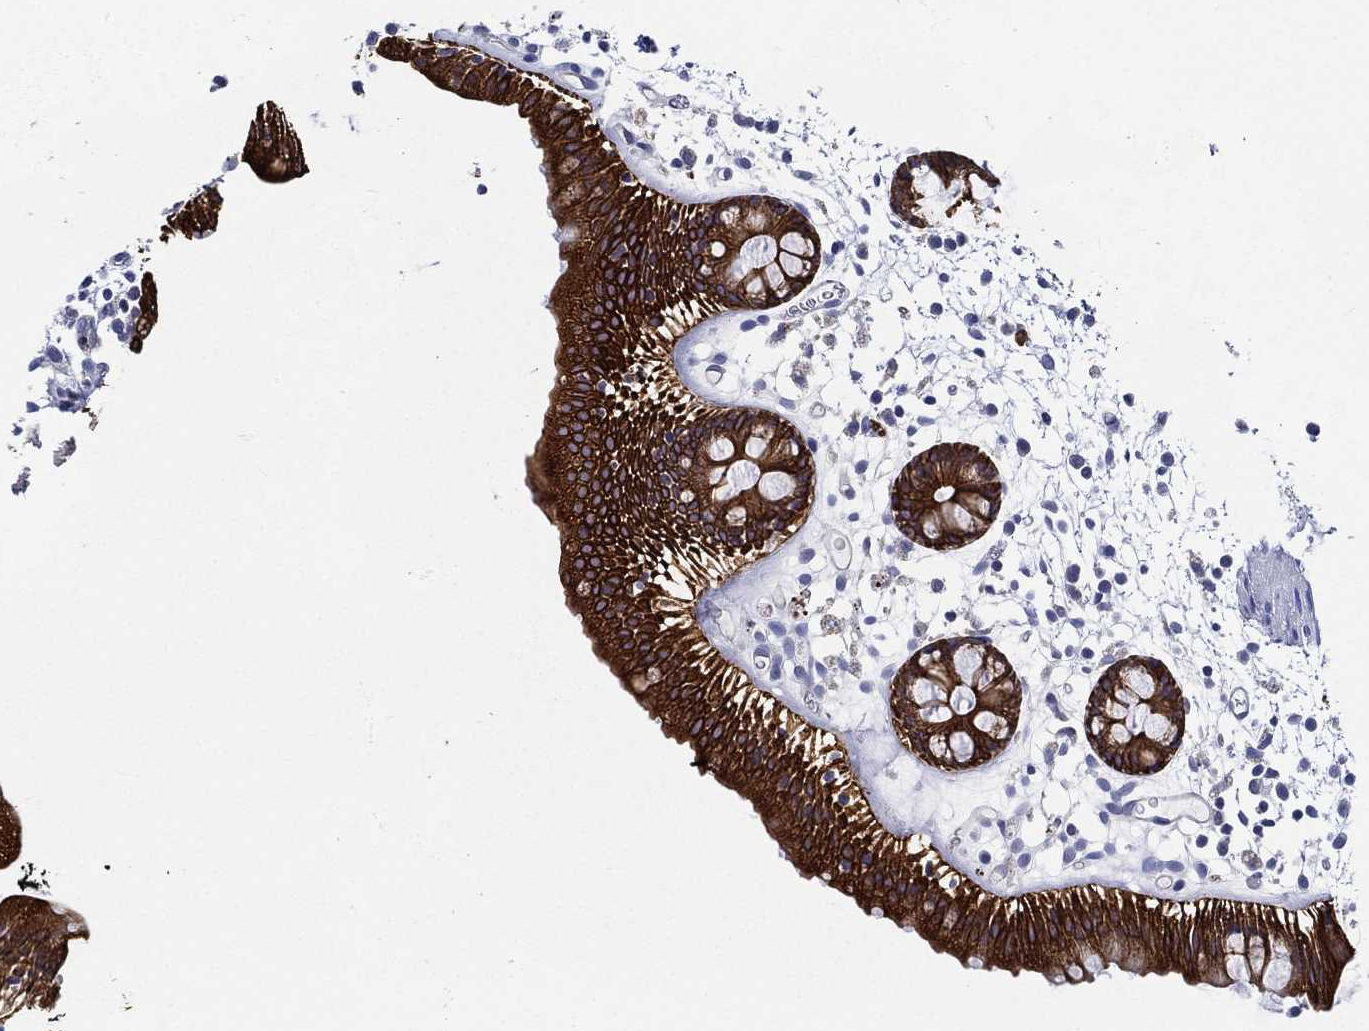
{"staining": {"intensity": "strong", "quantity": ">75%", "location": "cytoplasmic/membranous"}, "tissue": "rectum", "cell_type": "Glandular cells", "image_type": "normal", "snomed": [{"axis": "morphology", "description": "Normal tissue, NOS"}, {"axis": "topography", "description": "Rectum"}], "caption": "Strong cytoplasmic/membranous protein expression is identified in approximately >75% of glandular cells in rectum. (brown staining indicates protein expression, while blue staining denotes nuclei).", "gene": "NEDD9", "patient": {"sex": "male", "age": 57}}